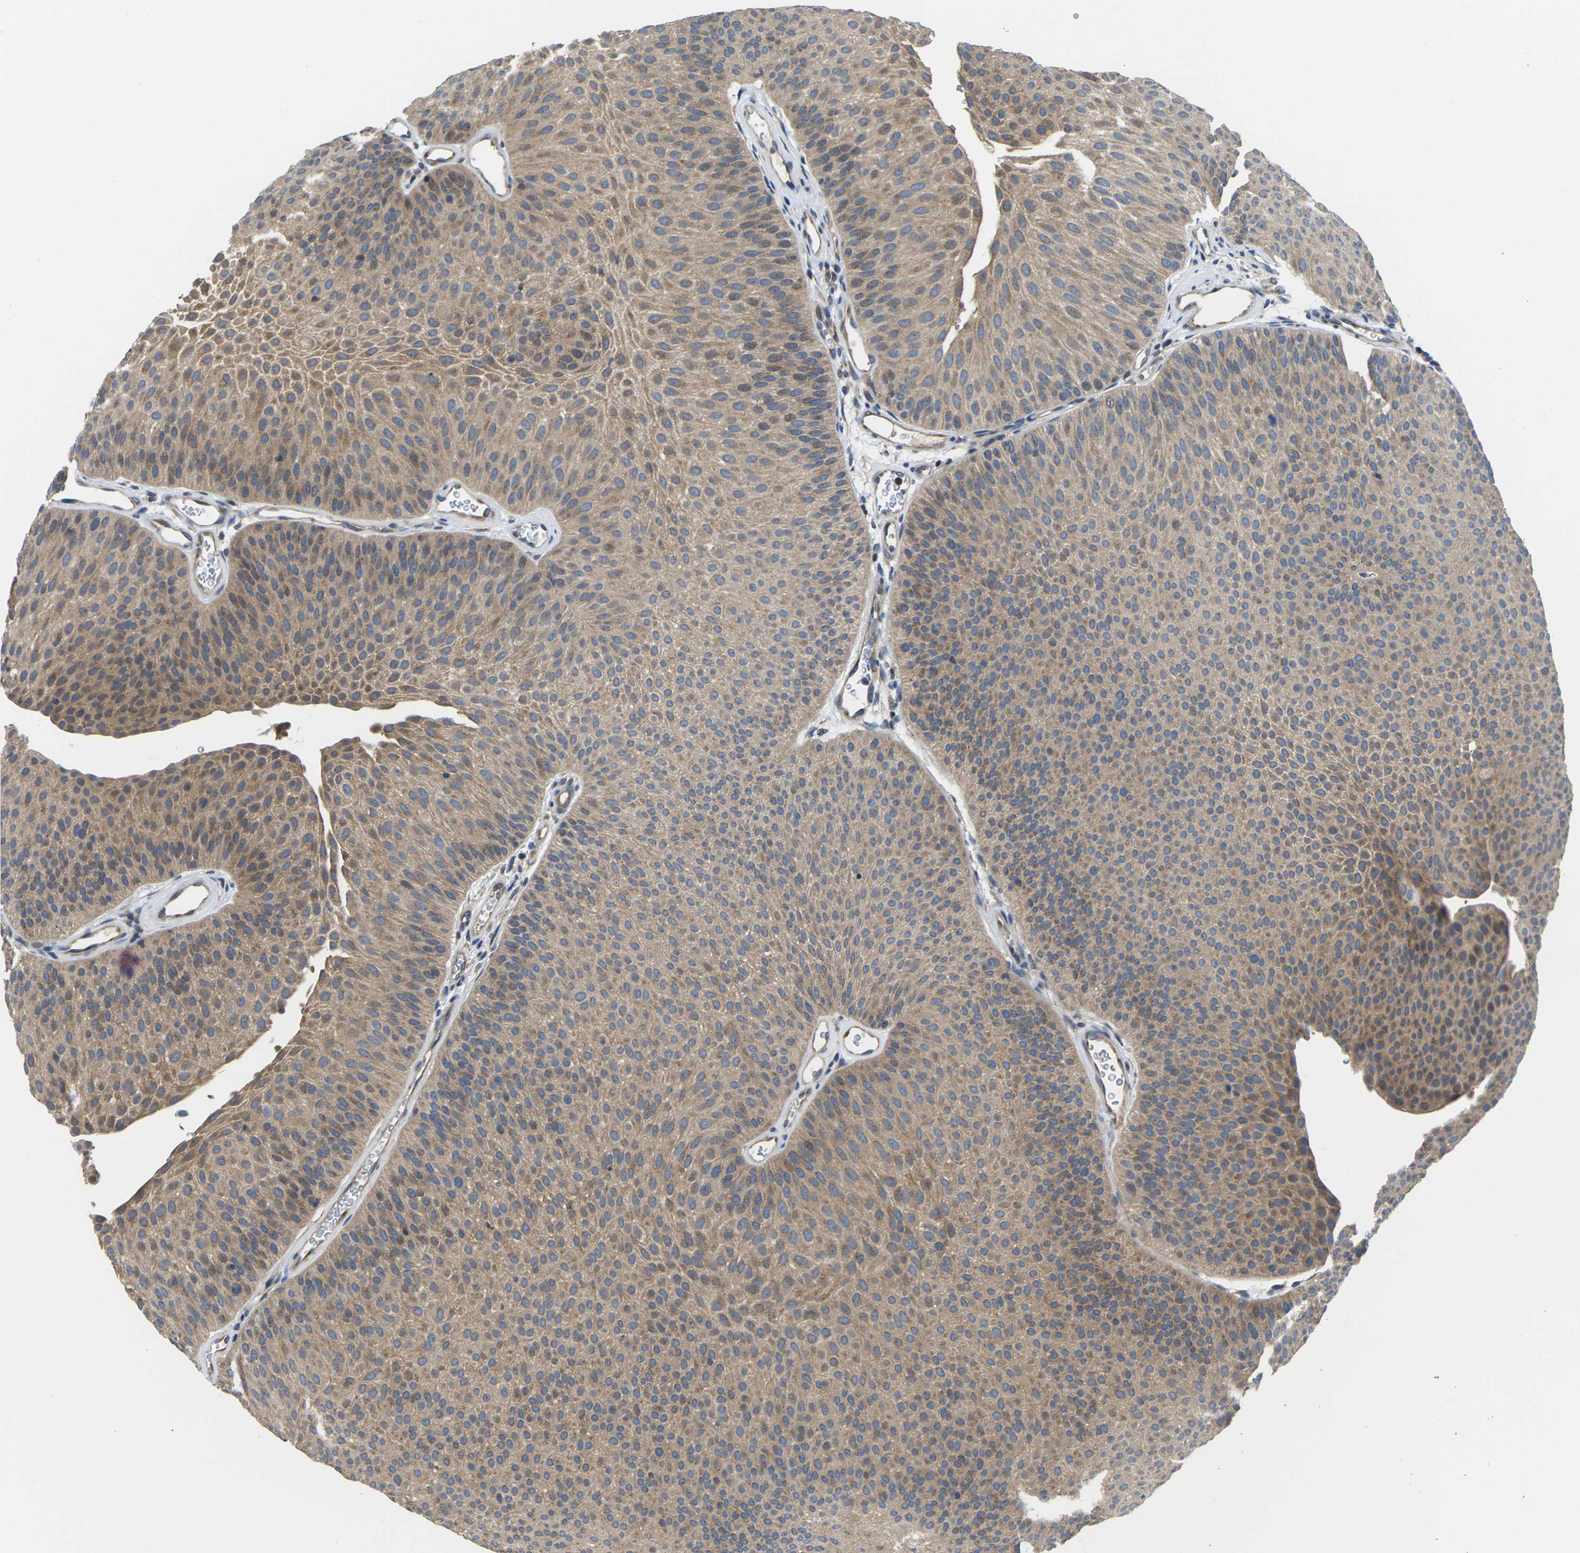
{"staining": {"intensity": "moderate", "quantity": ">75%", "location": "cytoplasmic/membranous"}, "tissue": "urothelial cancer", "cell_type": "Tumor cells", "image_type": "cancer", "snomed": [{"axis": "morphology", "description": "Urothelial carcinoma, Low grade"}, {"axis": "topography", "description": "Urinary bladder"}], "caption": "Immunohistochemical staining of urothelial carcinoma (low-grade) shows medium levels of moderate cytoplasmic/membranous expression in about >75% of tumor cells.", "gene": "TMCC2", "patient": {"sex": "female", "age": 60}}